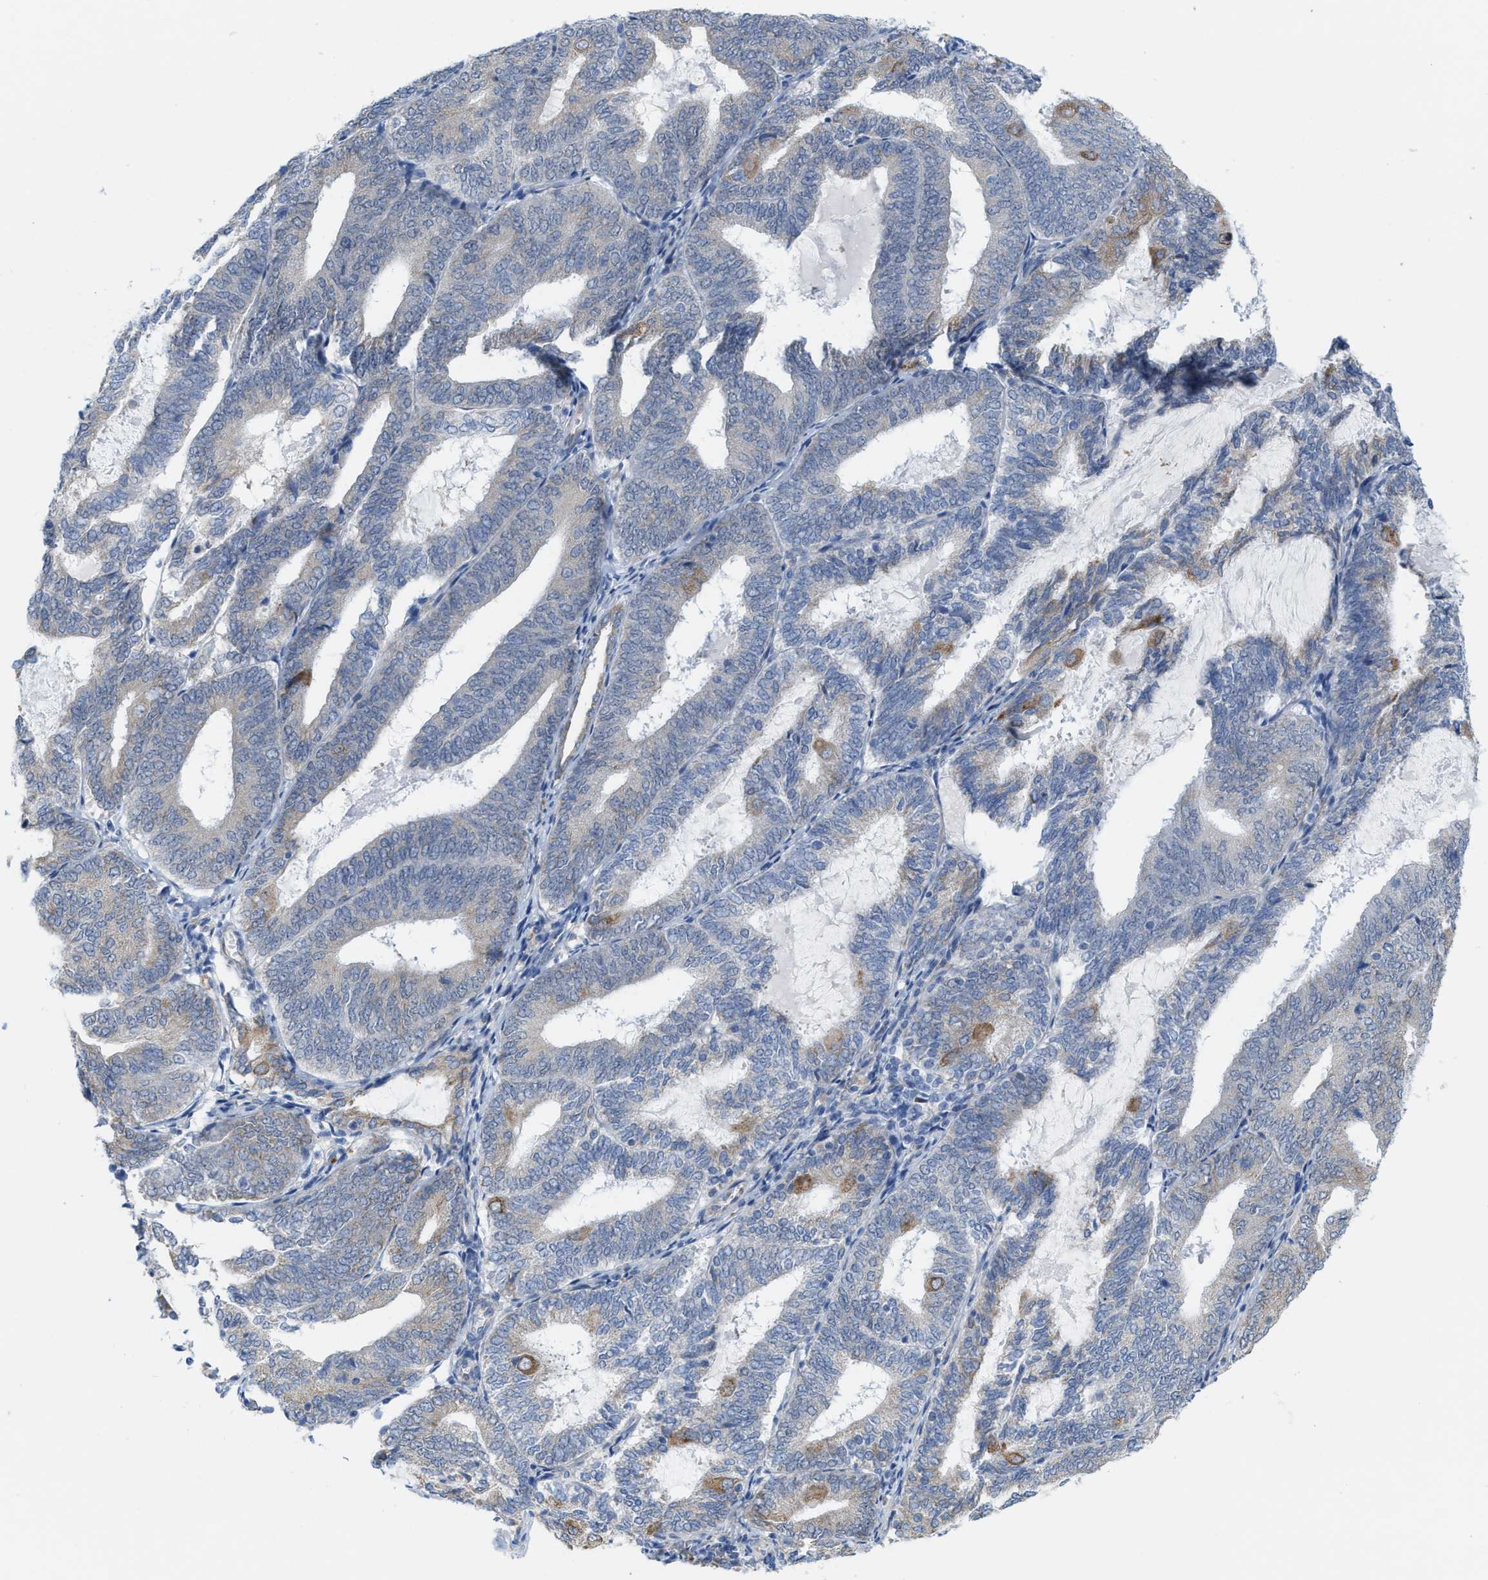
{"staining": {"intensity": "moderate", "quantity": "<25%", "location": "cytoplasmic/membranous"}, "tissue": "endometrial cancer", "cell_type": "Tumor cells", "image_type": "cancer", "snomed": [{"axis": "morphology", "description": "Adenocarcinoma, NOS"}, {"axis": "topography", "description": "Endometrium"}], "caption": "IHC staining of endometrial cancer, which reveals low levels of moderate cytoplasmic/membranous expression in about <25% of tumor cells indicating moderate cytoplasmic/membranous protein expression. The staining was performed using DAB (brown) for protein detection and nuclei were counterstained in hematoxylin (blue).", "gene": "KIFC3", "patient": {"sex": "female", "age": 81}}